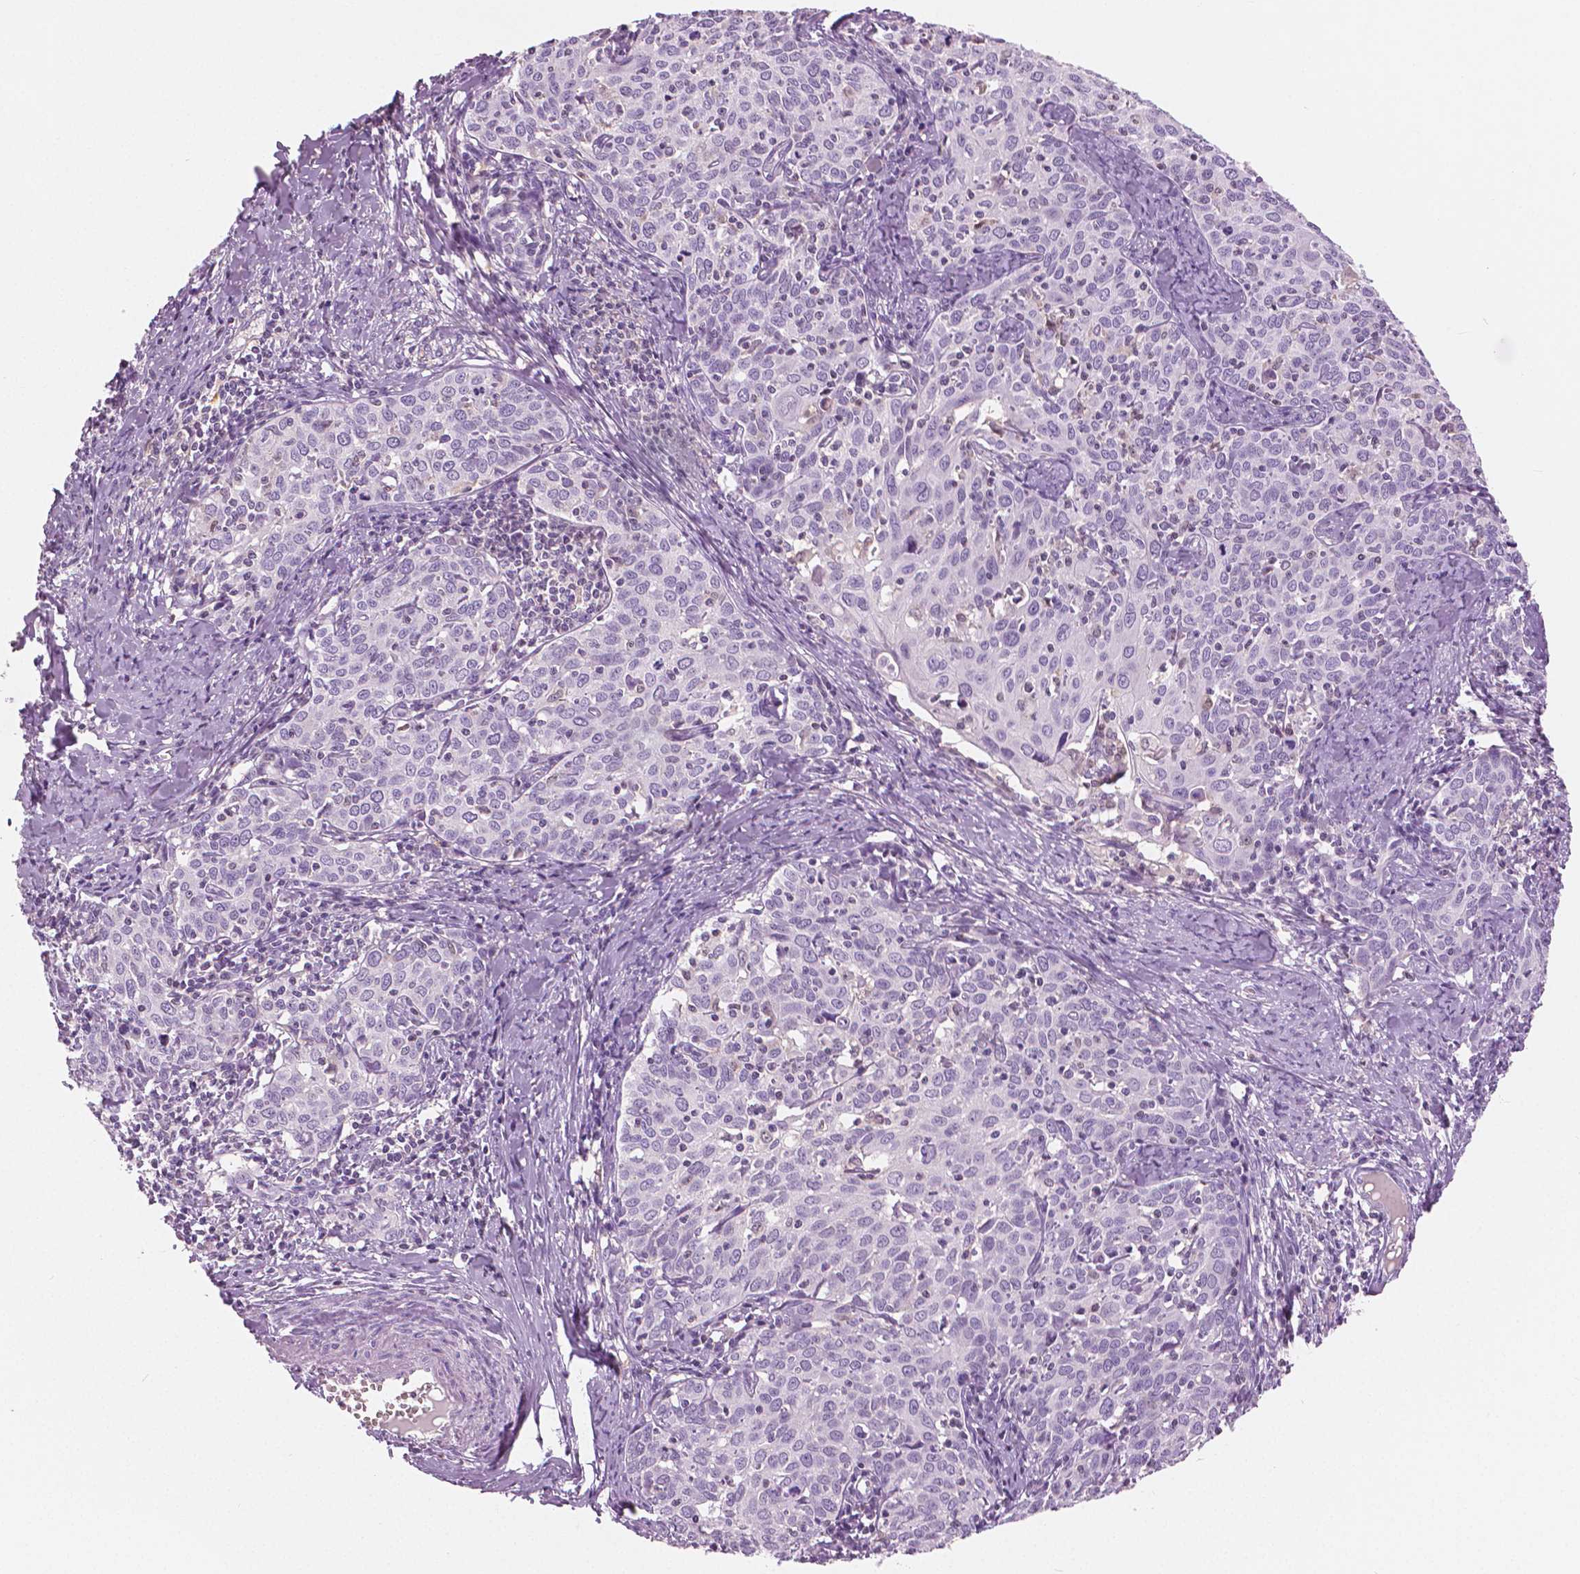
{"staining": {"intensity": "negative", "quantity": "none", "location": "none"}, "tissue": "cervical cancer", "cell_type": "Tumor cells", "image_type": "cancer", "snomed": [{"axis": "morphology", "description": "Squamous cell carcinoma, NOS"}, {"axis": "topography", "description": "Cervix"}], "caption": "This is a micrograph of immunohistochemistry (IHC) staining of cervical cancer (squamous cell carcinoma), which shows no staining in tumor cells. (Brightfield microscopy of DAB immunohistochemistry (IHC) at high magnification).", "gene": "GALM", "patient": {"sex": "female", "age": 62}}